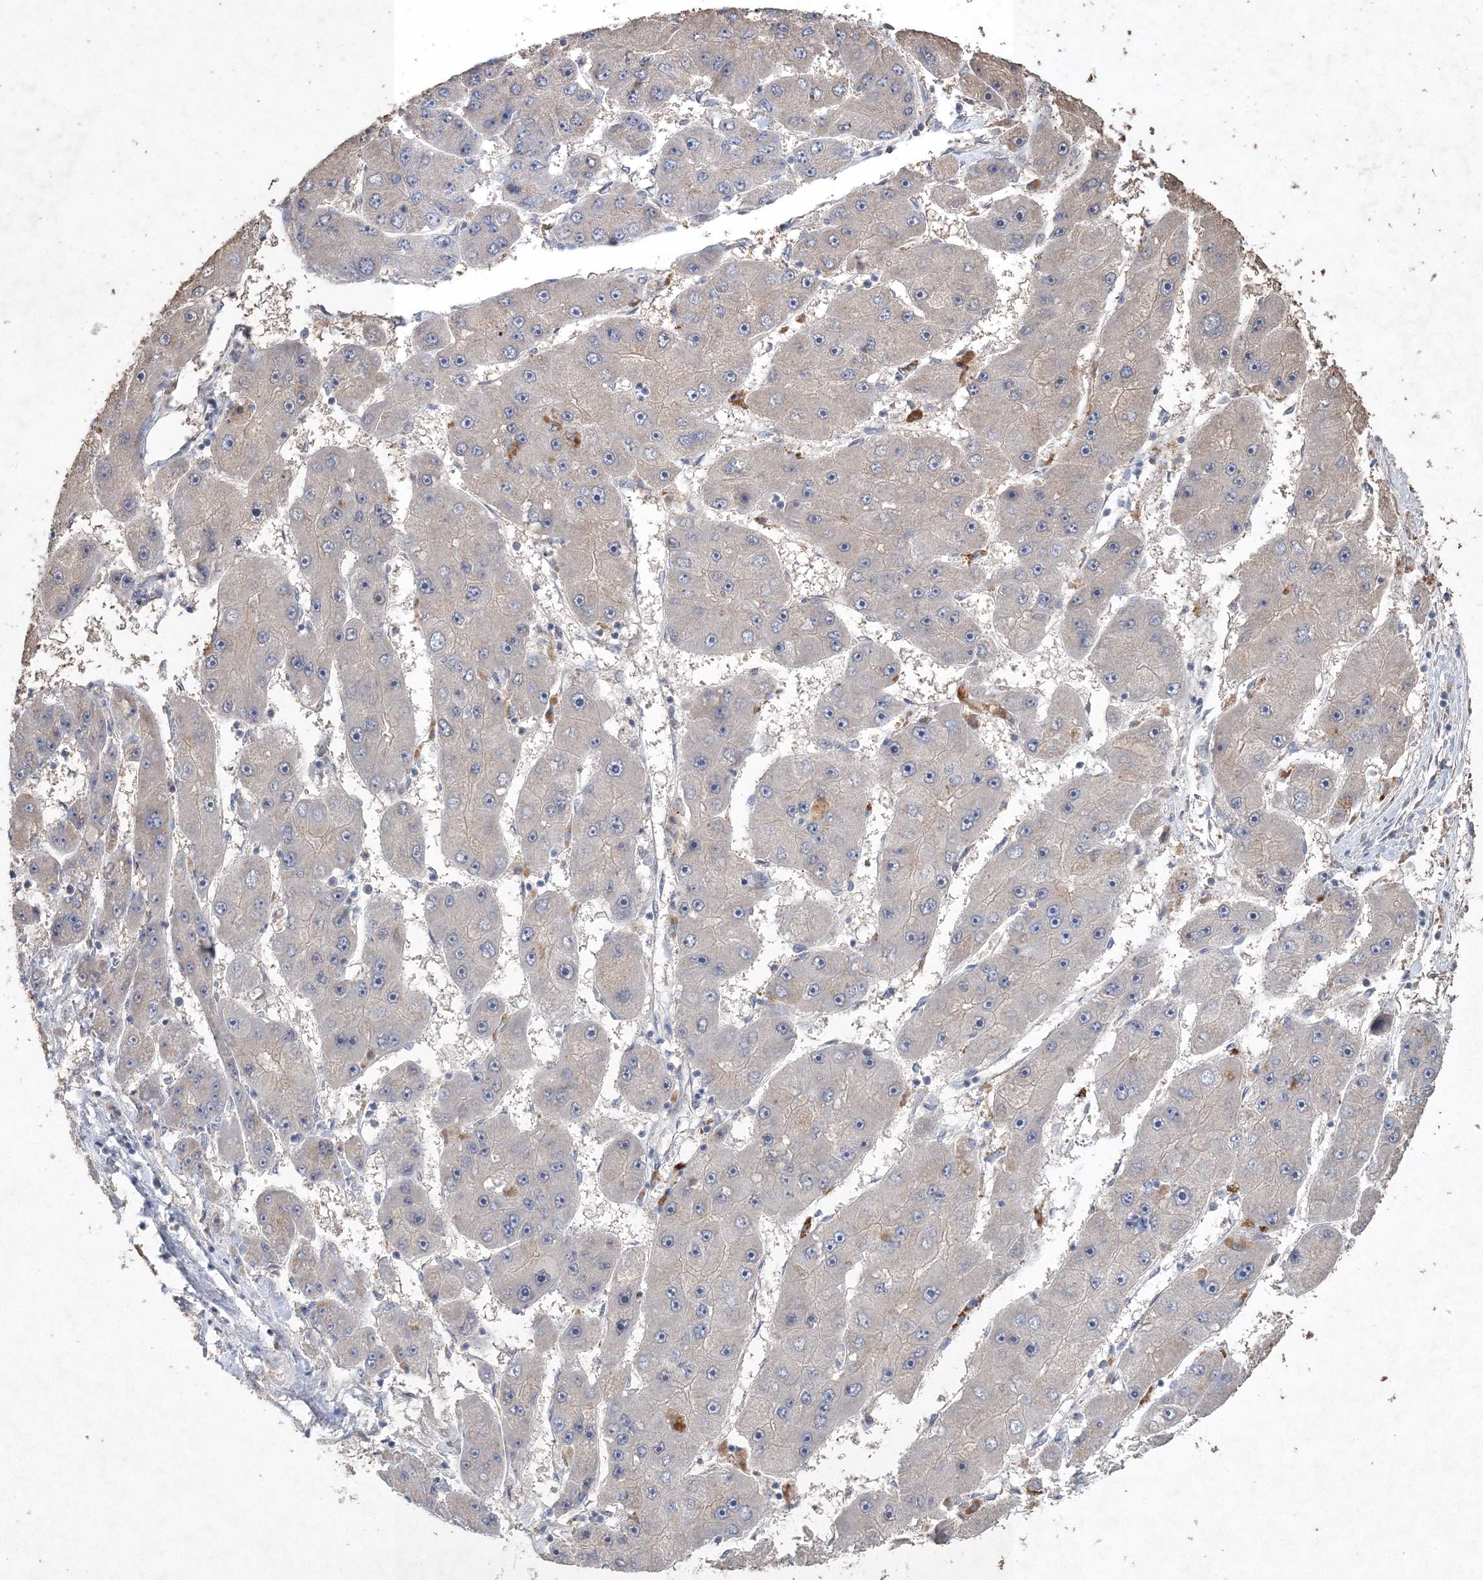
{"staining": {"intensity": "weak", "quantity": "<25%", "location": "cytoplasmic/membranous"}, "tissue": "liver cancer", "cell_type": "Tumor cells", "image_type": "cancer", "snomed": [{"axis": "morphology", "description": "Carcinoma, Hepatocellular, NOS"}, {"axis": "topography", "description": "Liver"}], "caption": "DAB (3,3'-diaminobenzidine) immunohistochemical staining of human liver hepatocellular carcinoma reveals no significant positivity in tumor cells.", "gene": "UIMC1", "patient": {"sex": "female", "age": 61}}